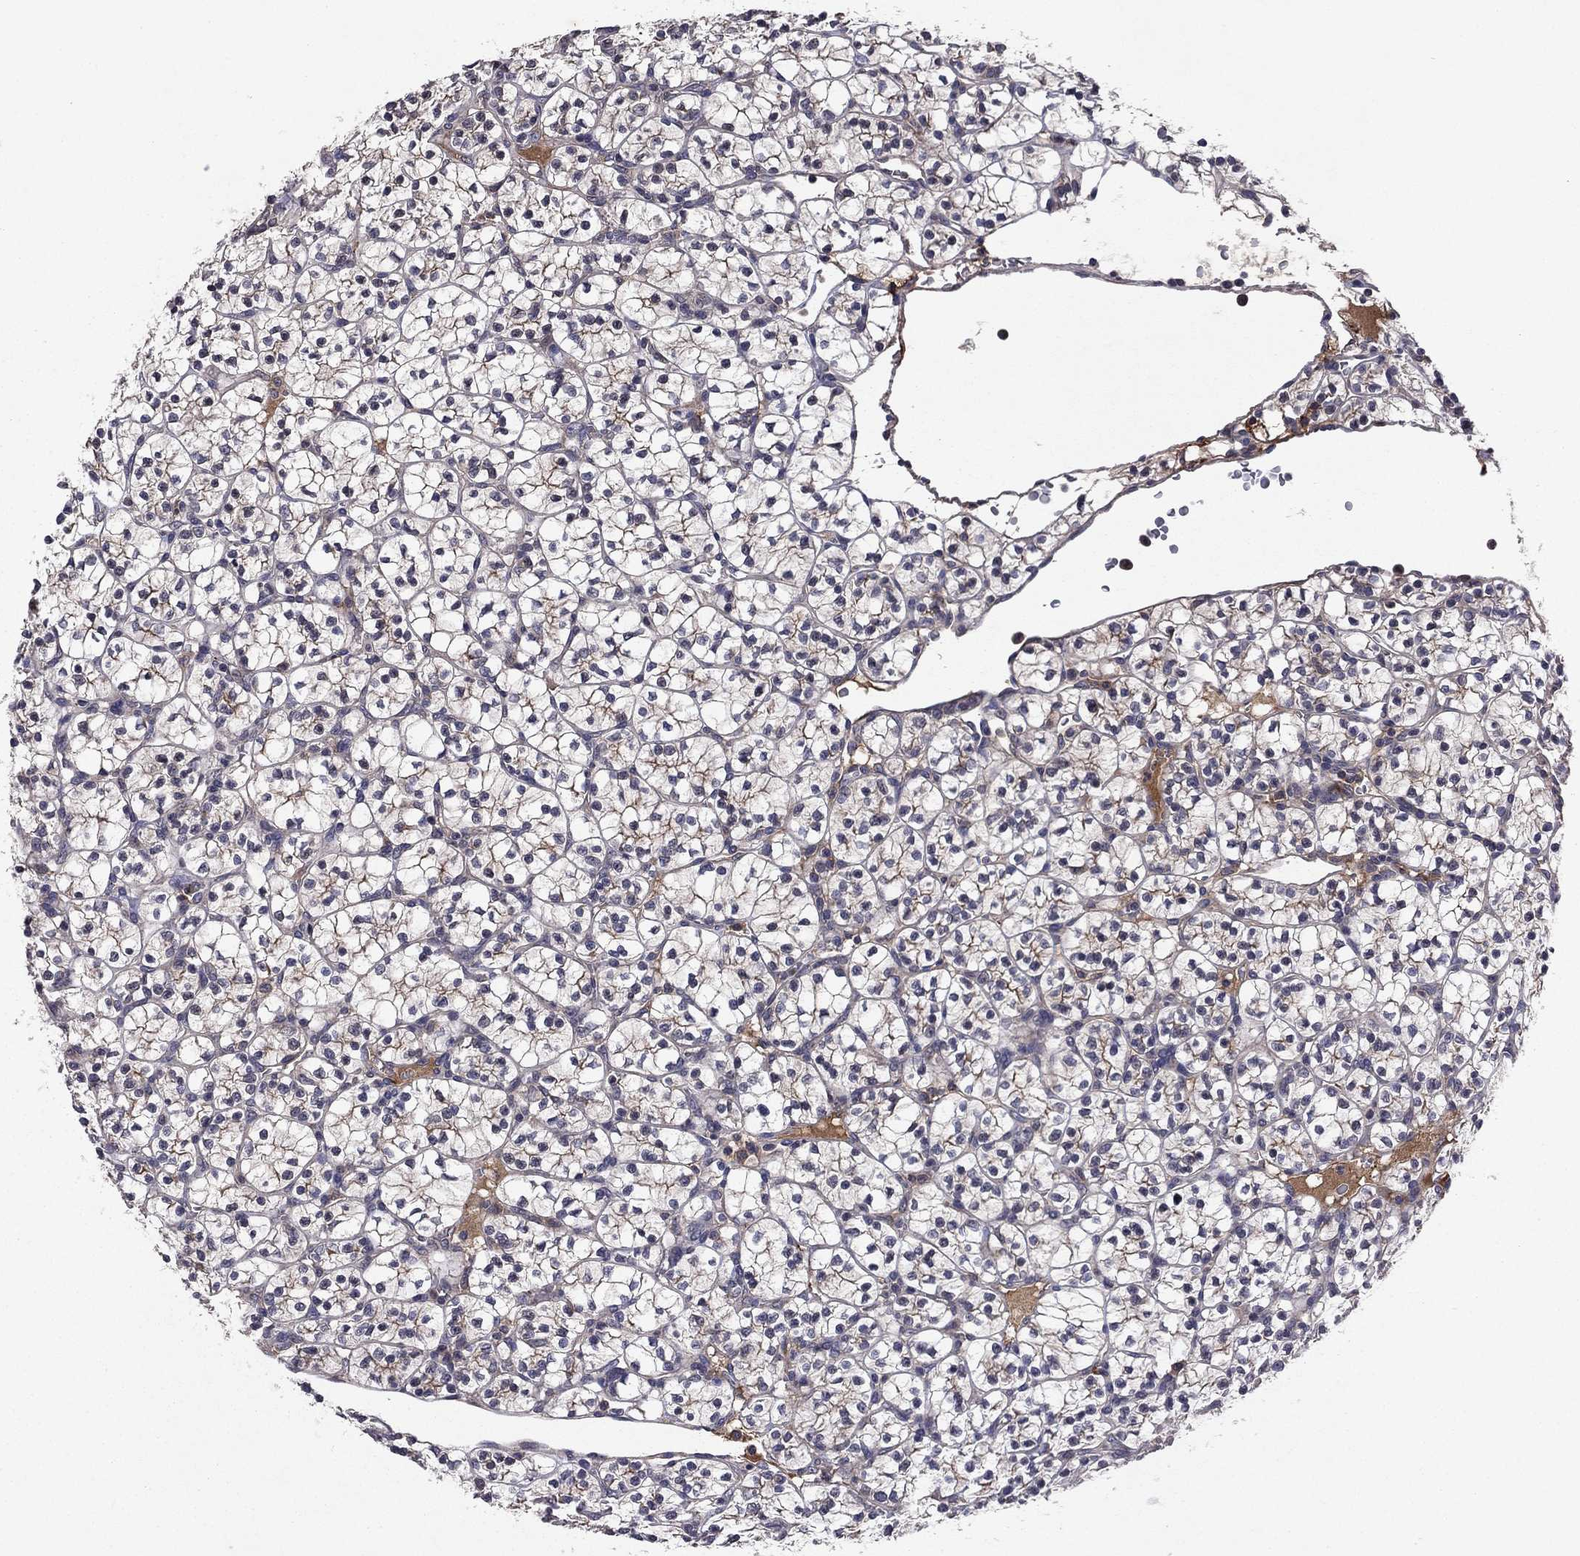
{"staining": {"intensity": "moderate", "quantity": "<25%", "location": "cytoplasmic/membranous"}, "tissue": "renal cancer", "cell_type": "Tumor cells", "image_type": "cancer", "snomed": [{"axis": "morphology", "description": "Adenocarcinoma, NOS"}, {"axis": "topography", "description": "Kidney"}], "caption": "This is a histology image of immunohistochemistry staining of adenocarcinoma (renal), which shows moderate staining in the cytoplasmic/membranous of tumor cells.", "gene": "PROS1", "patient": {"sex": "female", "age": 89}}